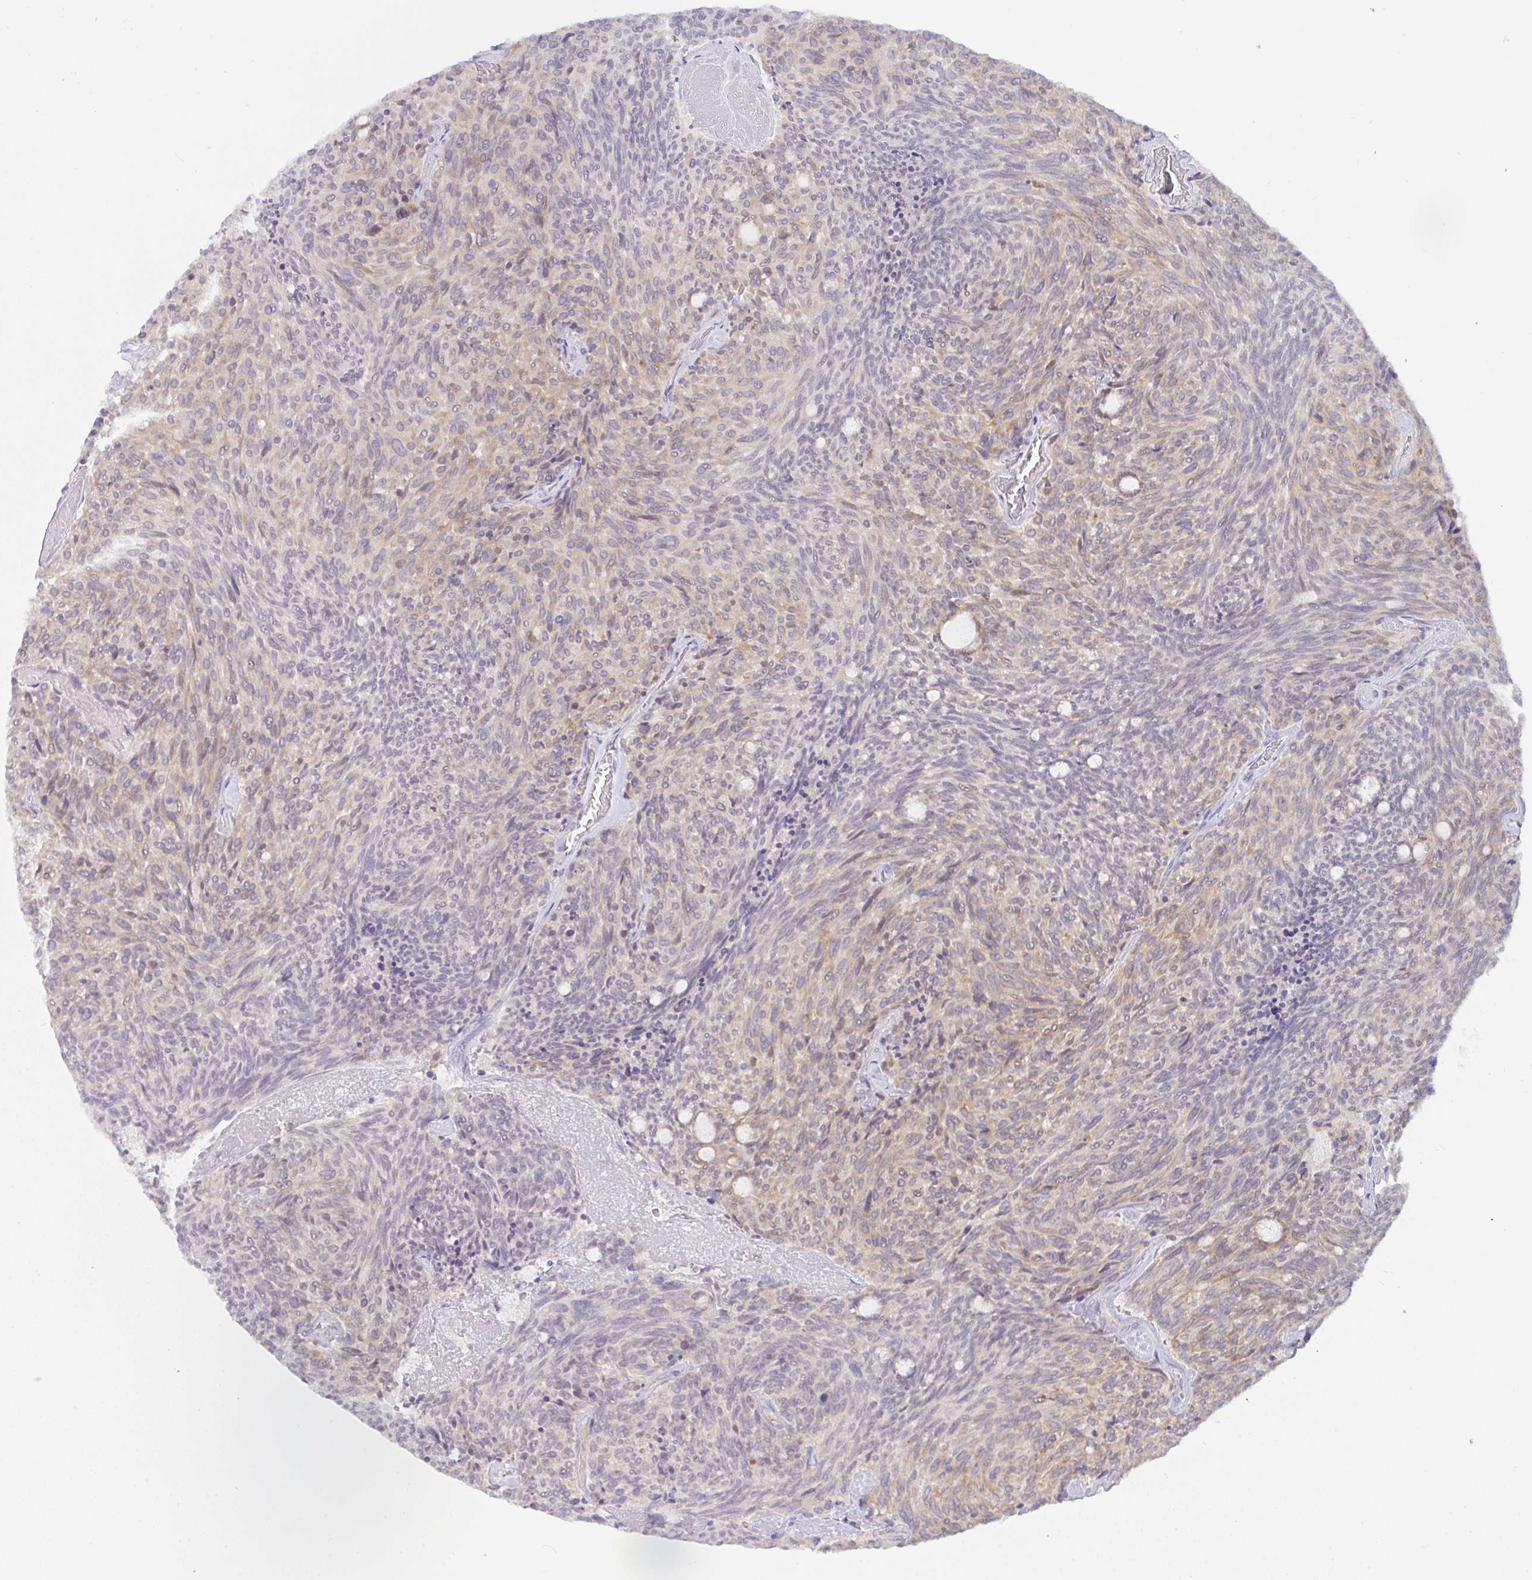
{"staining": {"intensity": "weak", "quantity": "<25%", "location": "cytoplasmic/membranous"}, "tissue": "carcinoid", "cell_type": "Tumor cells", "image_type": "cancer", "snomed": [{"axis": "morphology", "description": "Carcinoid, malignant, NOS"}, {"axis": "topography", "description": "Pancreas"}], "caption": "Tumor cells are negative for brown protein staining in malignant carcinoid.", "gene": "DERL2", "patient": {"sex": "female", "age": 54}}